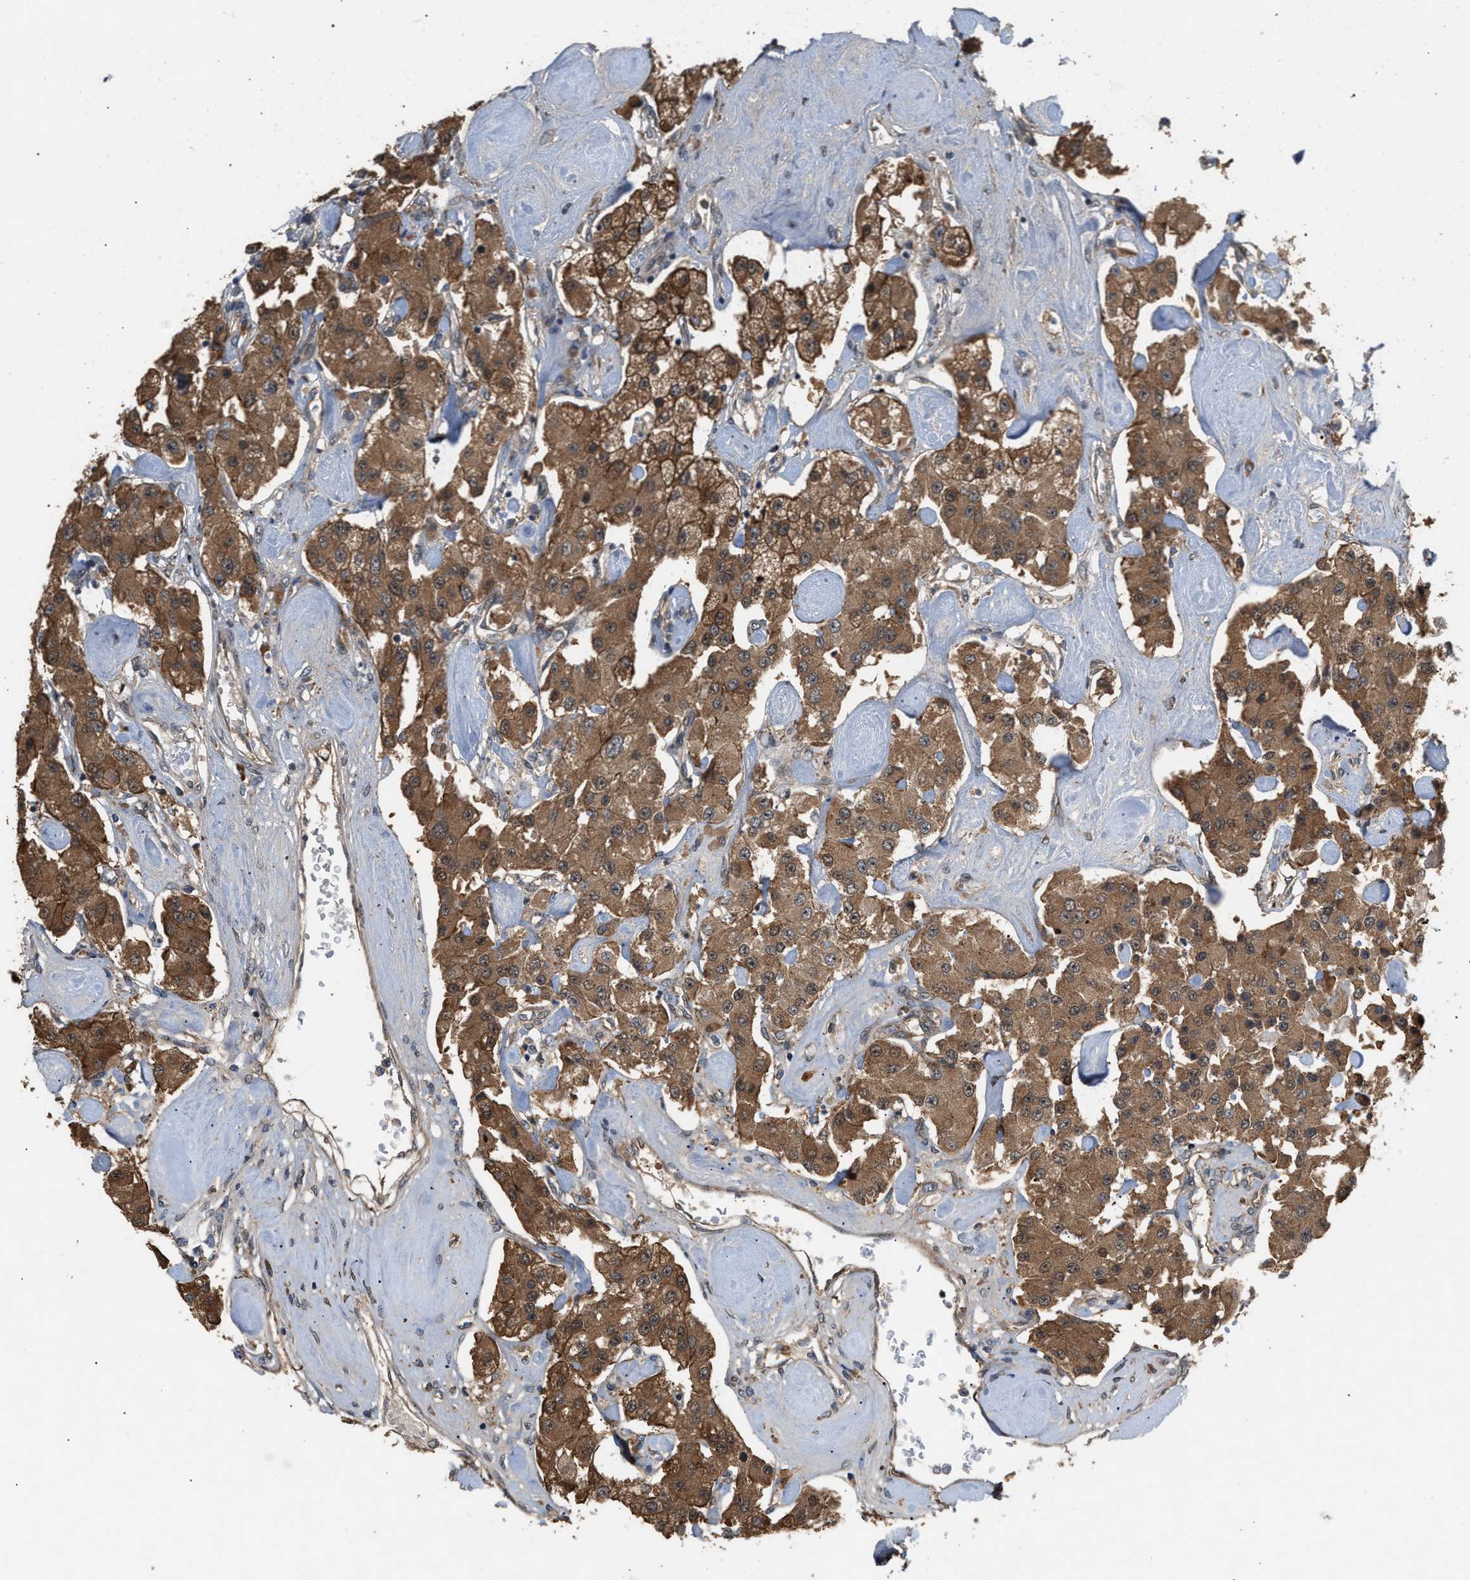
{"staining": {"intensity": "moderate", "quantity": ">75%", "location": "cytoplasmic/membranous"}, "tissue": "carcinoid", "cell_type": "Tumor cells", "image_type": "cancer", "snomed": [{"axis": "morphology", "description": "Carcinoid, malignant, NOS"}, {"axis": "topography", "description": "Pancreas"}], "caption": "An image of carcinoid stained for a protein shows moderate cytoplasmic/membranous brown staining in tumor cells.", "gene": "MFSD6", "patient": {"sex": "male", "age": 41}}